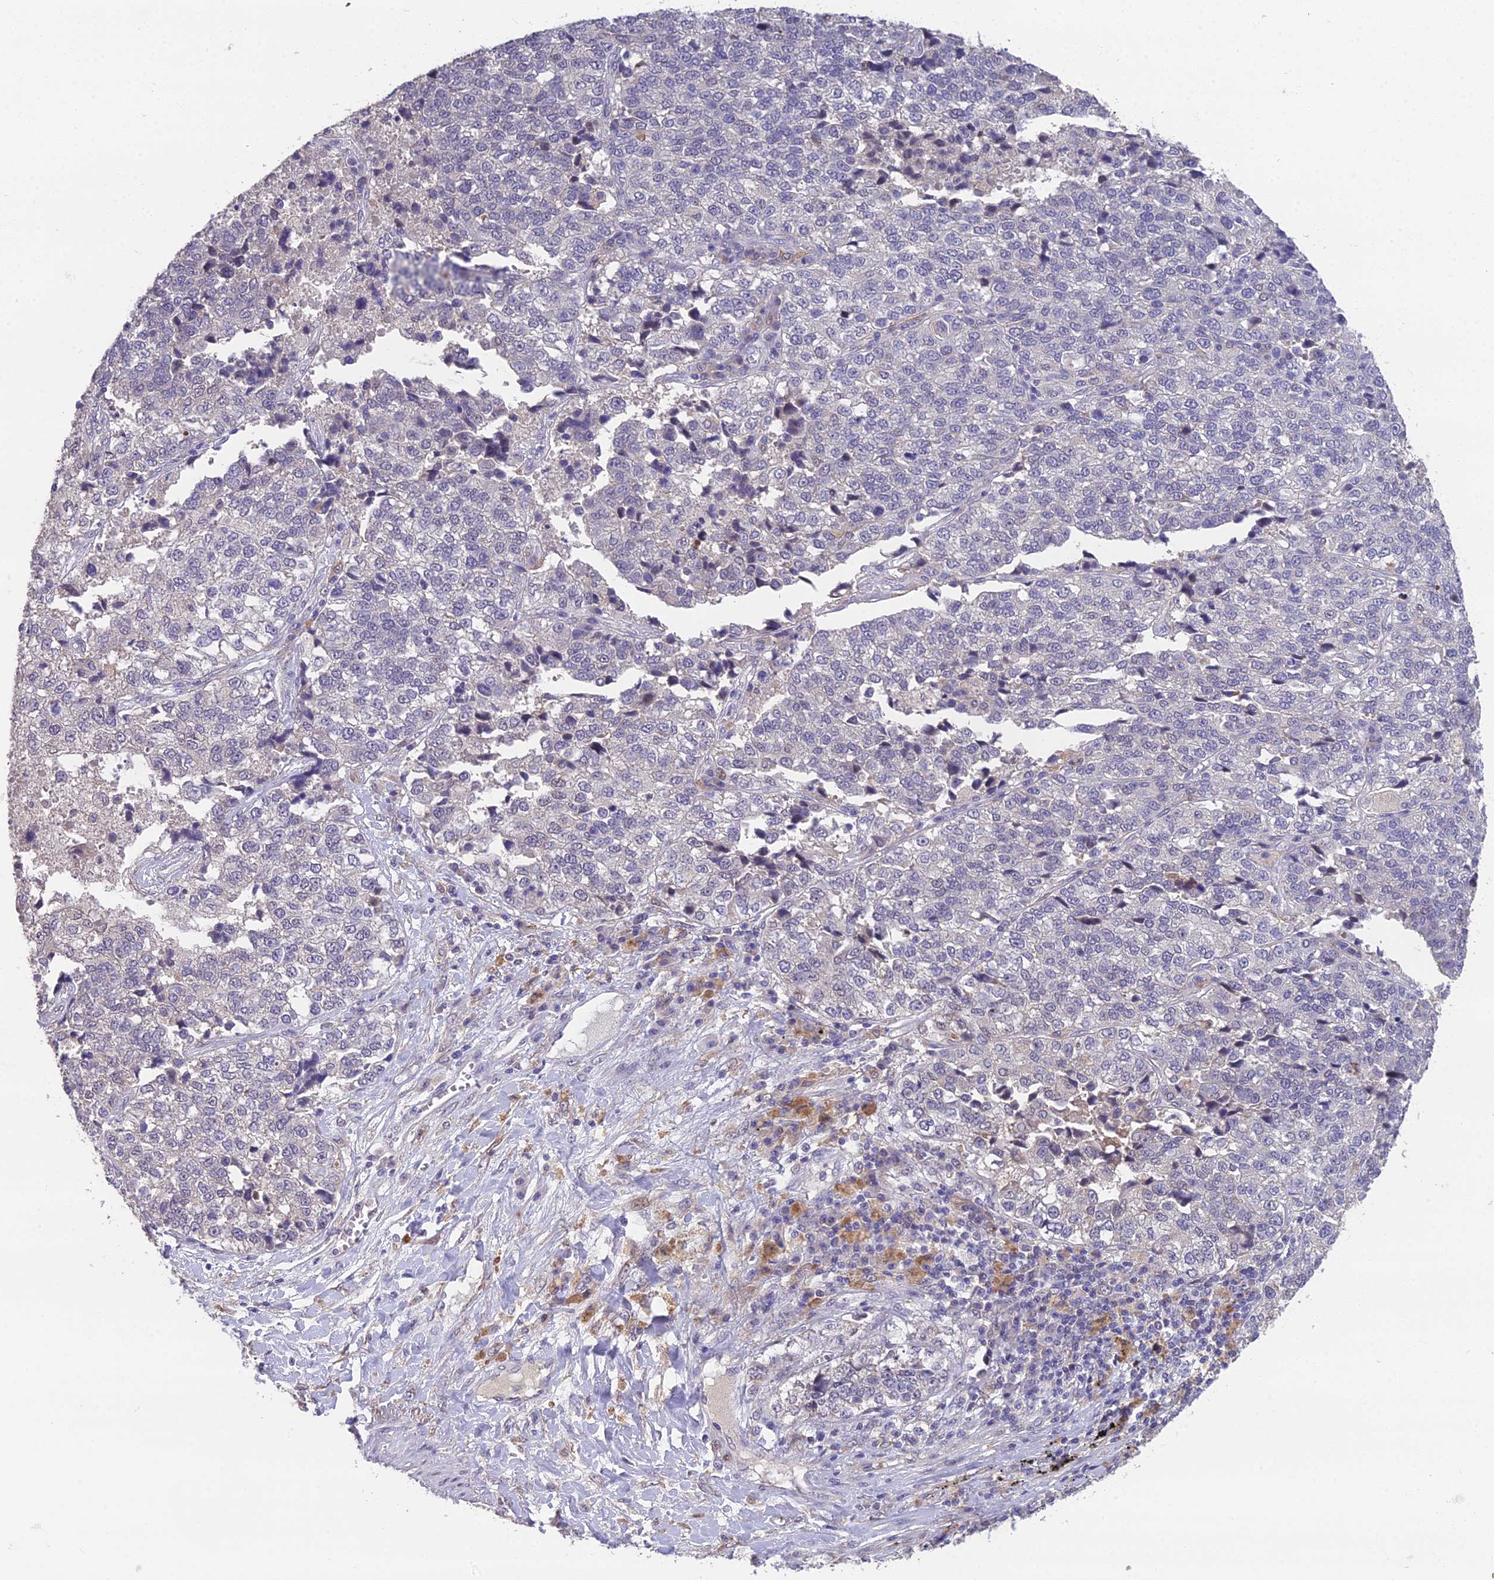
{"staining": {"intensity": "negative", "quantity": "none", "location": "none"}, "tissue": "lung cancer", "cell_type": "Tumor cells", "image_type": "cancer", "snomed": [{"axis": "morphology", "description": "Adenocarcinoma, NOS"}, {"axis": "topography", "description": "Lung"}], "caption": "Immunohistochemistry histopathology image of neoplastic tissue: adenocarcinoma (lung) stained with DAB (3,3'-diaminobenzidine) exhibits no significant protein staining in tumor cells.", "gene": "PUS10", "patient": {"sex": "male", "age": 49}}